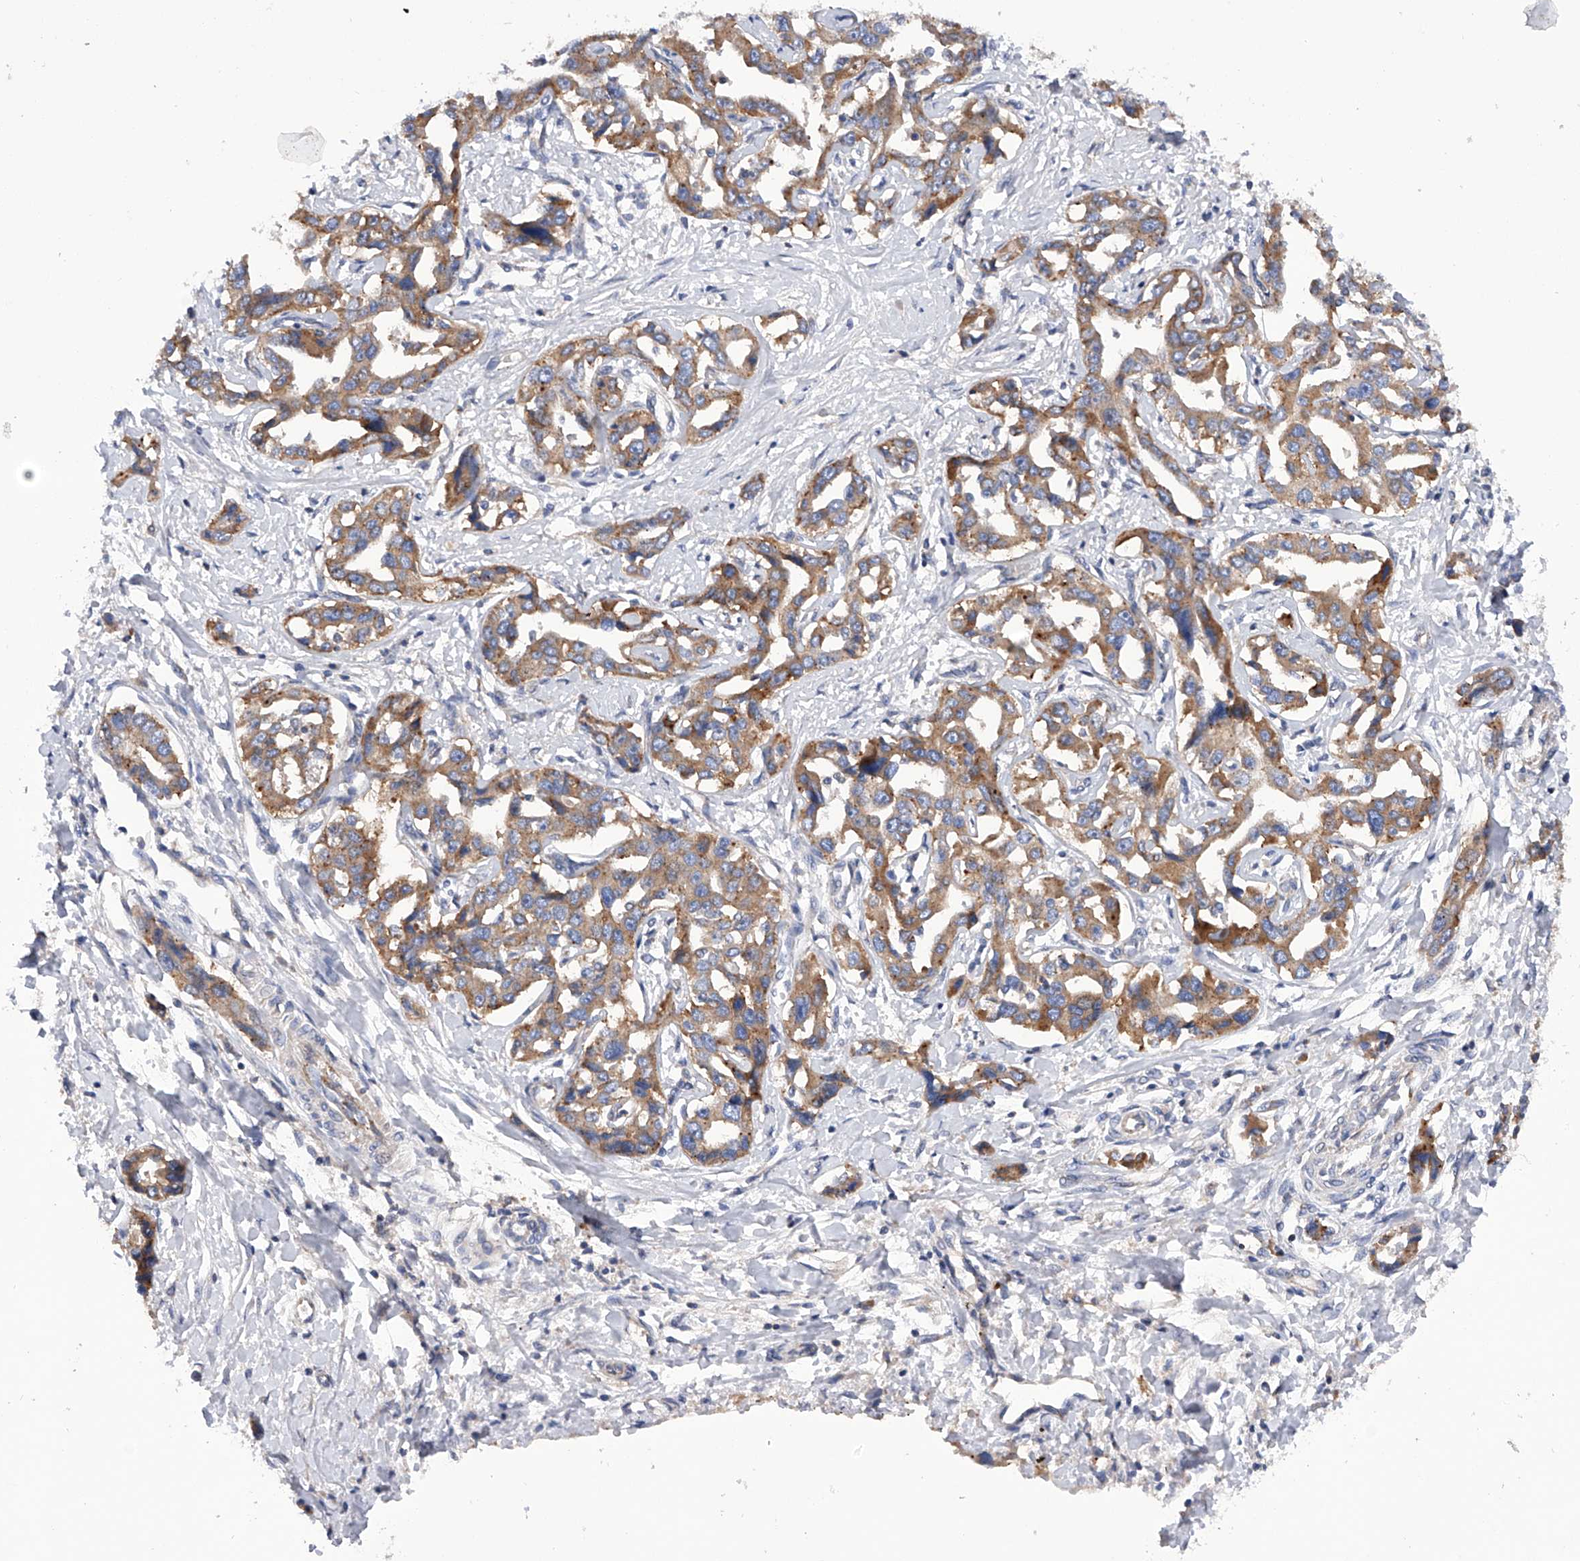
{"staining": {"intensity": "moderate", "quantity": ">75%", "location": "cytoplasmic/membranous"}, "tissue": "liver cancer", "cell_type": "Tumor cells", "image_type": "cancer", "snomed": [{"axis": "morphology", "description": "Cholangiocarcinoma"}, {"axis": "topography", "description": "Liver"}], "caption": "Liver cancer tissue shows moderate cytoplasmic/membranous positivity in approximately >75% of tumor cells (IHC, brightfield microscopy, high magnification).", "gene": "MLYCD", "patient": {"sex": "male", "age": 59}}